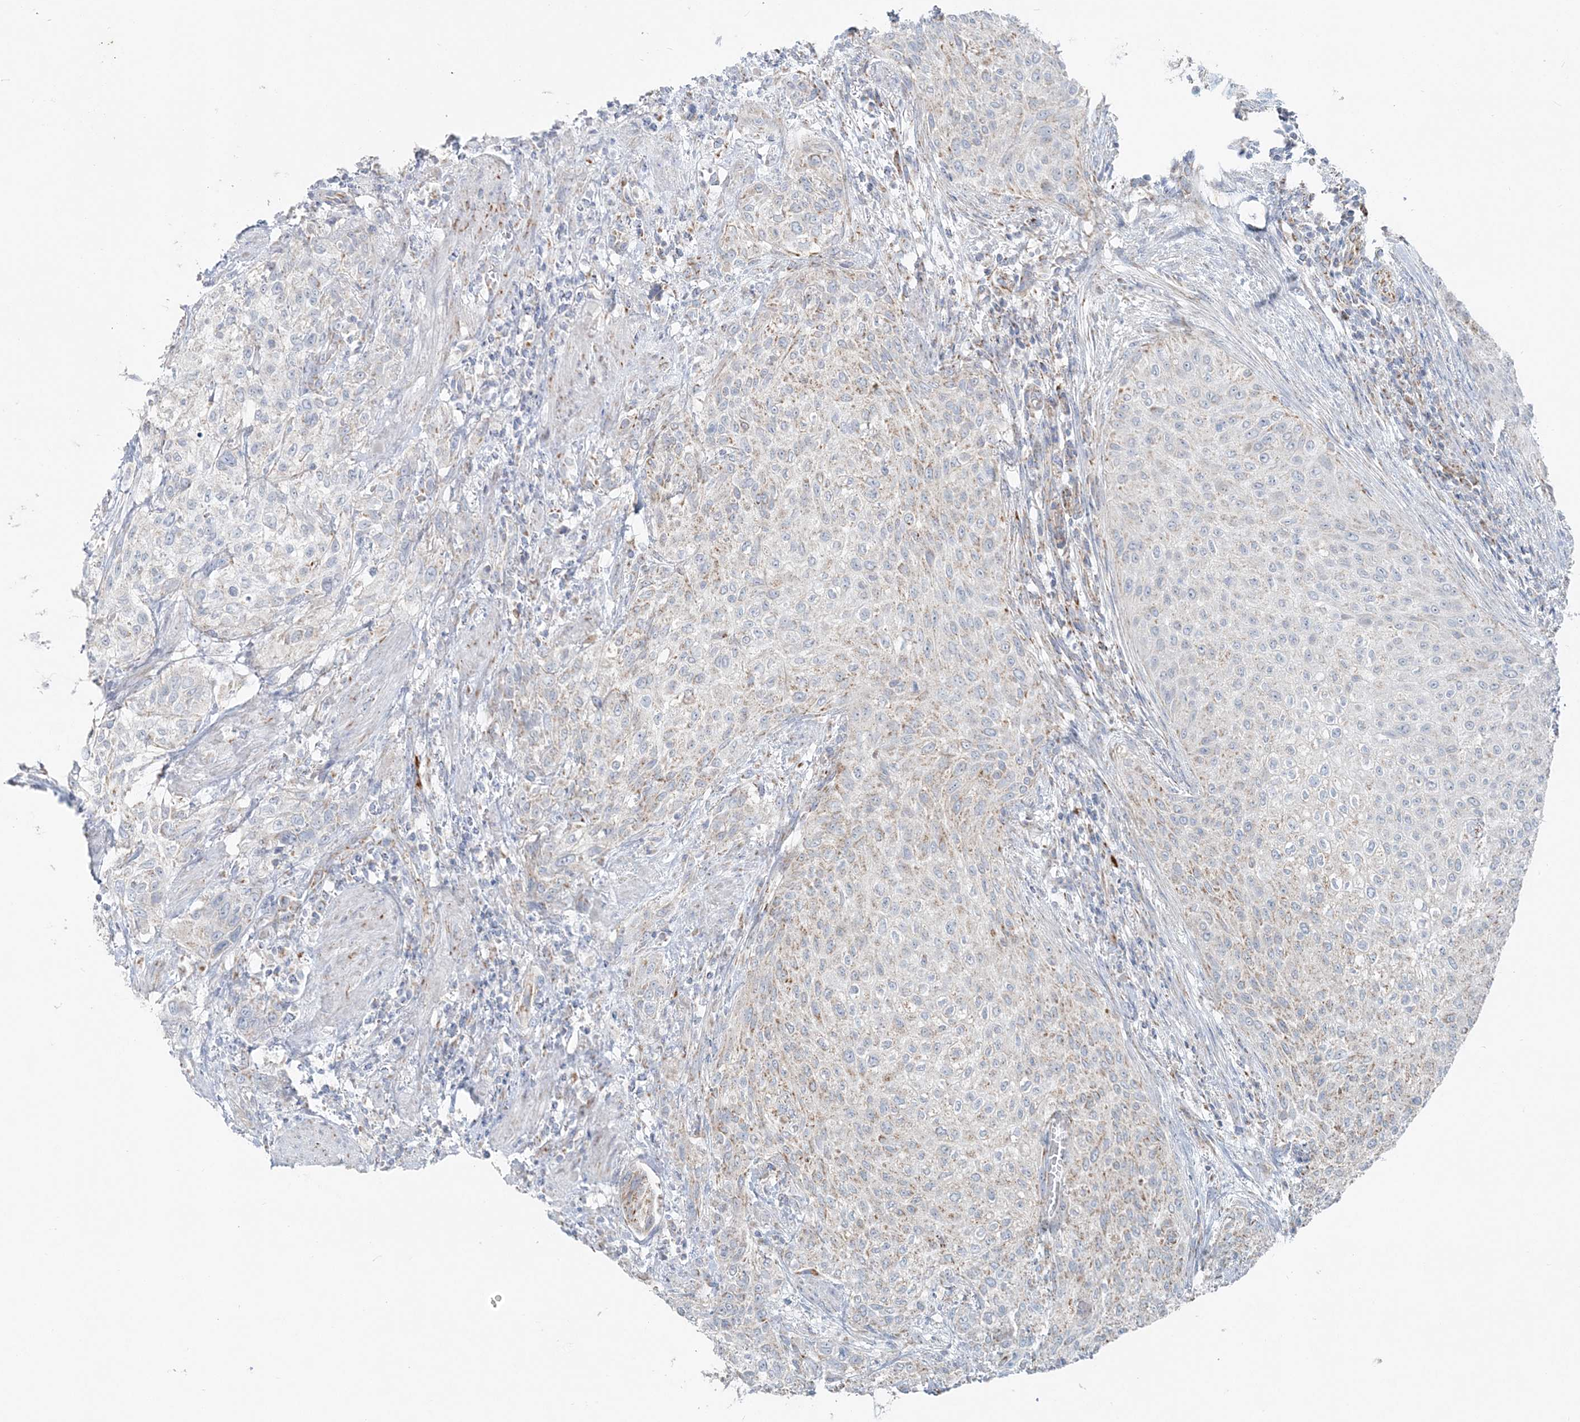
{"staining": {"intensity": "weak", "quantity": "25%-75%", "location": "cytoplasmic/membranous"}, "tissue": "urothelial cancer", "cell_type": "Tumor cells", "image_type": "cancer", "snomed": [{"axis": "morphology", "description": "Urothelial carcinoma, High grade"}, {"axis": "topography", "description": "Urinary bladder"}], "caption": "An immunohistochemistry (IHC) image of neoplastic tissue is shown. Protein staining in brown labels weak cytoplasmic/membranous positivity in high-grade urothelial carcinoma within tumor cells.", "gene": "PCCB", "patient": {"sex": "male", "age": 35}}